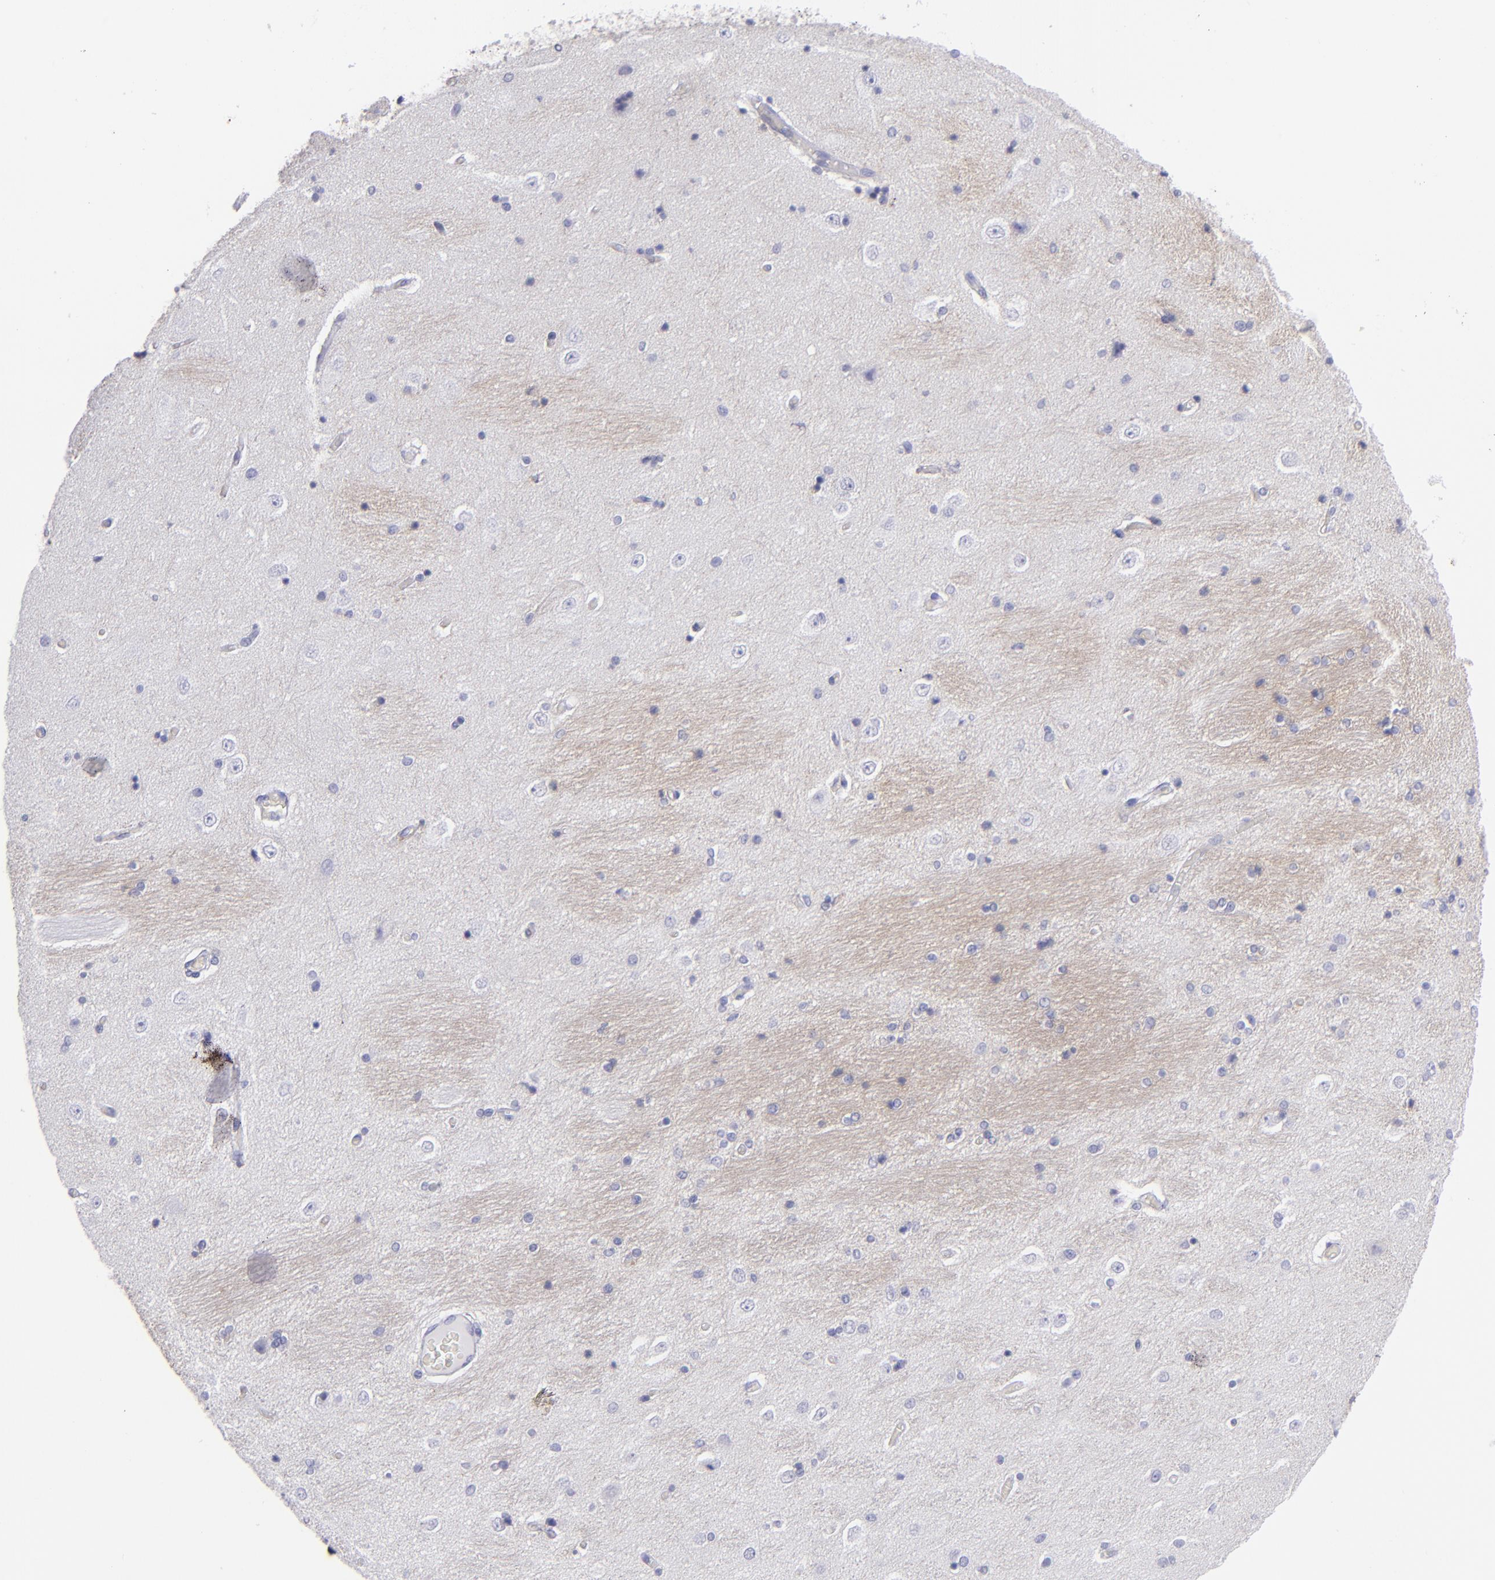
{"staining": {"intensity": "negative", "quantity": "none", "location": "none"}, "tissue": "hippocampus", "cell_type": "Glial cells", "image_type": "normal", "snomed": [{"axis": "morphology", "description": "Normal tissue, NOS"}, {"axis": "topography", "description": "Hippocampus"}], "caption": "This is an immunohistochemistry (IHC) photomicrograph of unremarkable human hippocampus. There is no staining in glial cells.", "gene": "CD82", "patient": {"sex": "female", "age": 54}}